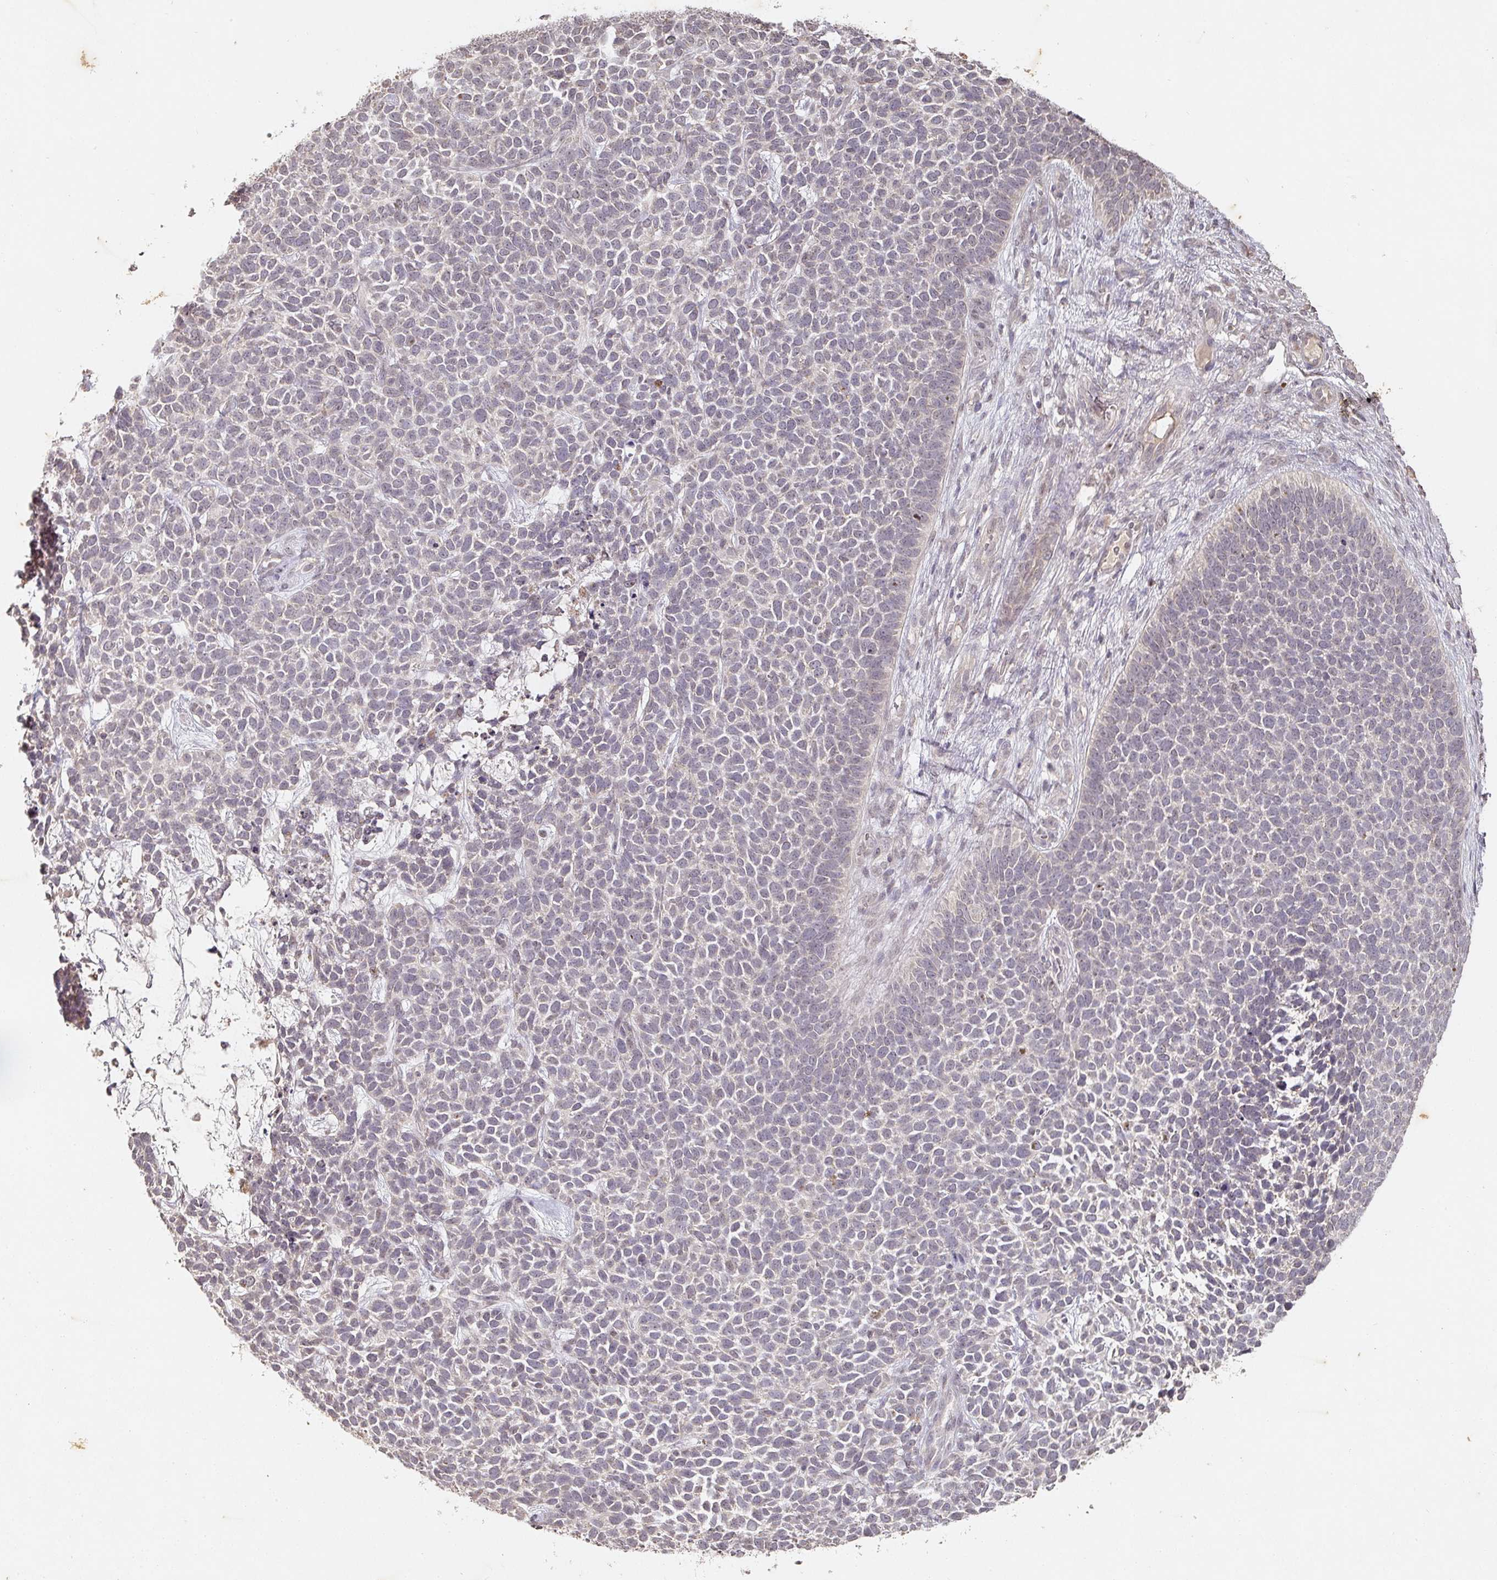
{"staining": {"intensity": "negative", "quantity": "none", "location": "none"}, "tissue": "skin cancer", "cell_type": "Tumor cells", "image_type": "cancer", "snomed": [{"axis": "morphology", "description": "Basal cell carcinoma"}, {"axis": "topography", "description": "Skin"}], "caption": "DAB immunohistochemical staining of human skin cancer shows no significant staining in tumor cells.", "gene": "CAPN5", "patient": {"sex": "female", "age": 84}}